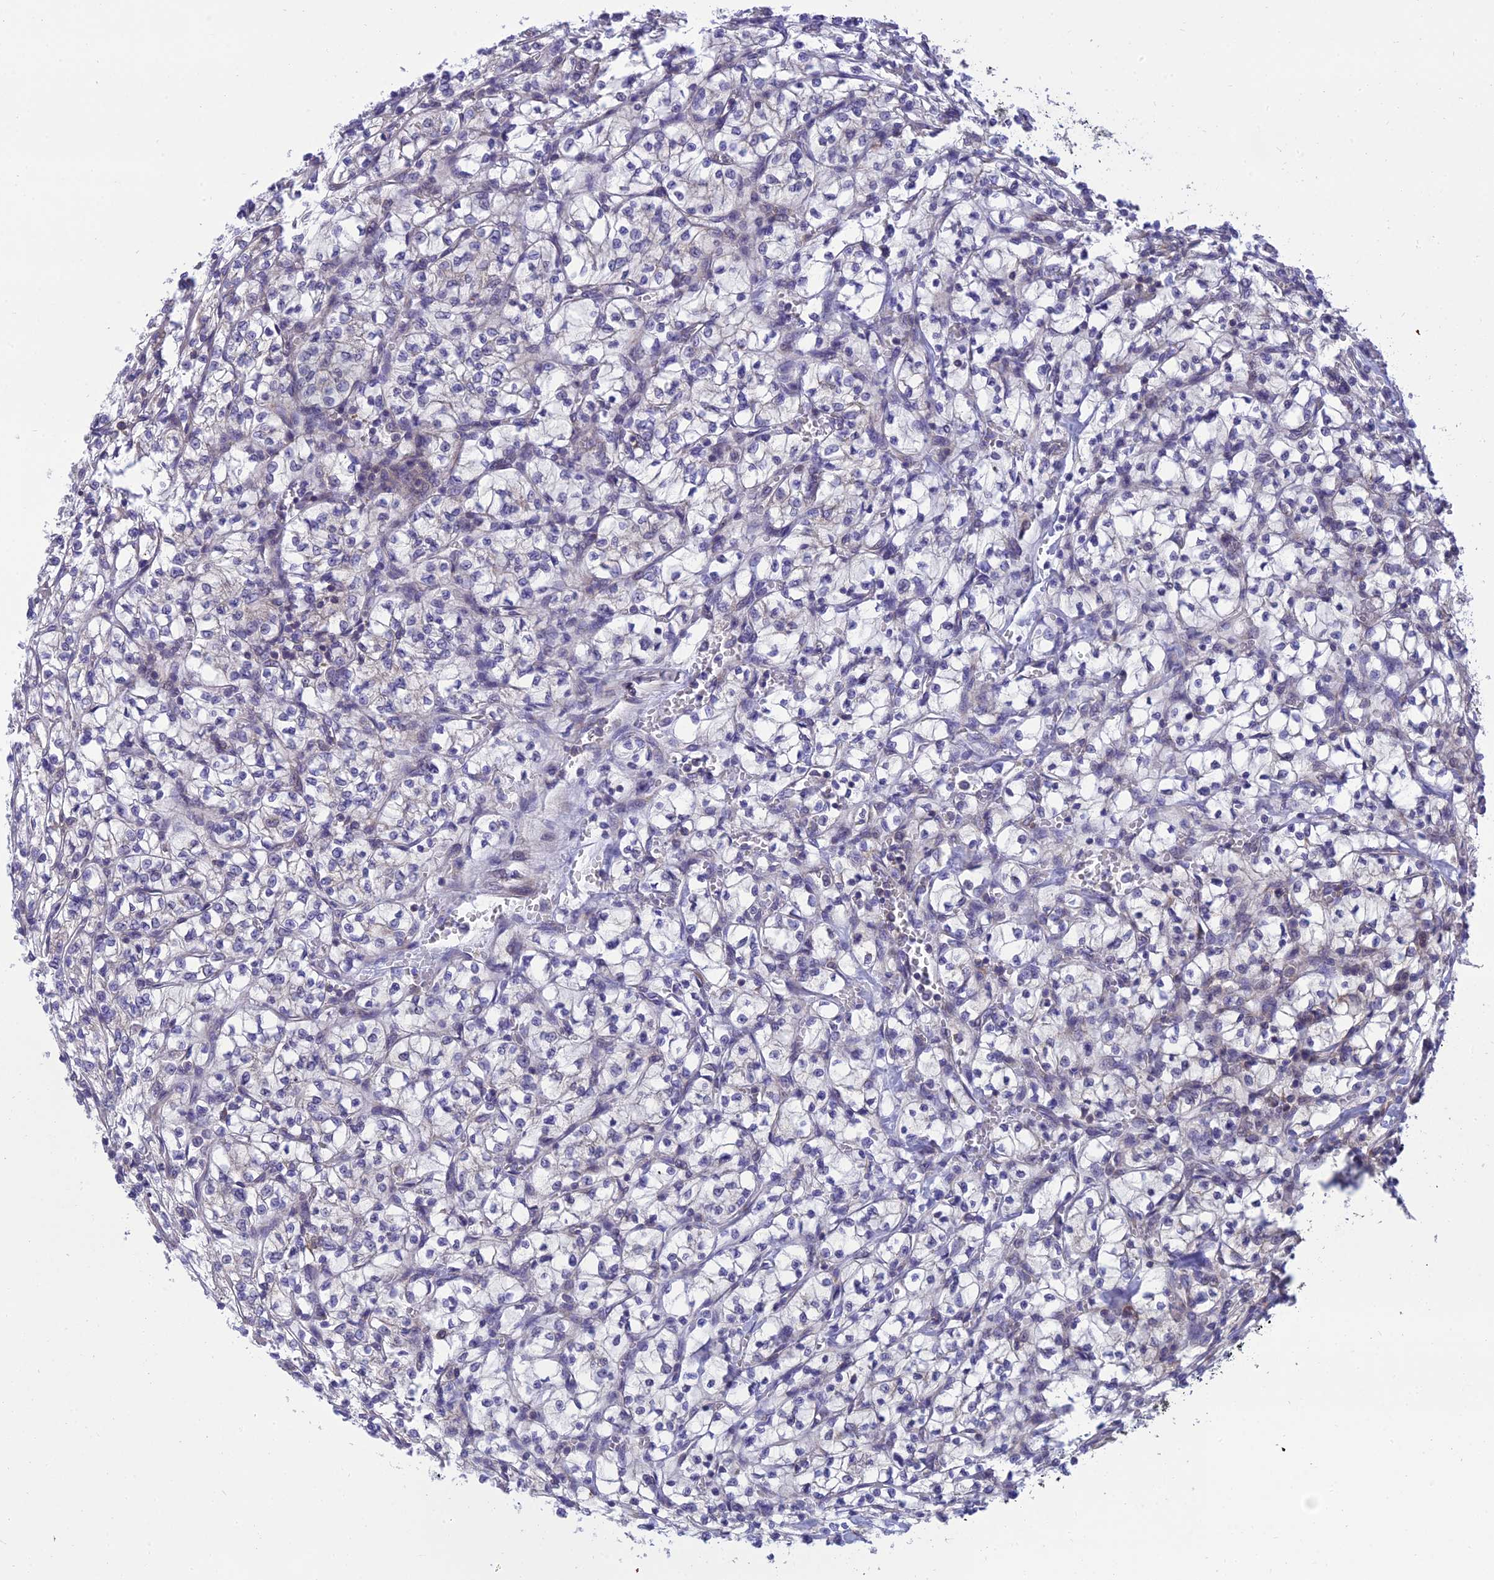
{"staining": {"intensity": "negative", "quantity": "none", "location": "none"}, "tissue": "renal cancer", "cell_type": "Tumor cells", "image_type": "cancer", "snomed": [{"axis": "morphology", "description": "Adenocarcinoma, NOS"}, {"axis": "topography", "description": "Kidney"}], "caption": "Tumor cells are negative for brown protein staining in renal cancer (adenocarcinoma).", "gene": "CLCN7", "patient": {"sex": "female", "age": 64}}